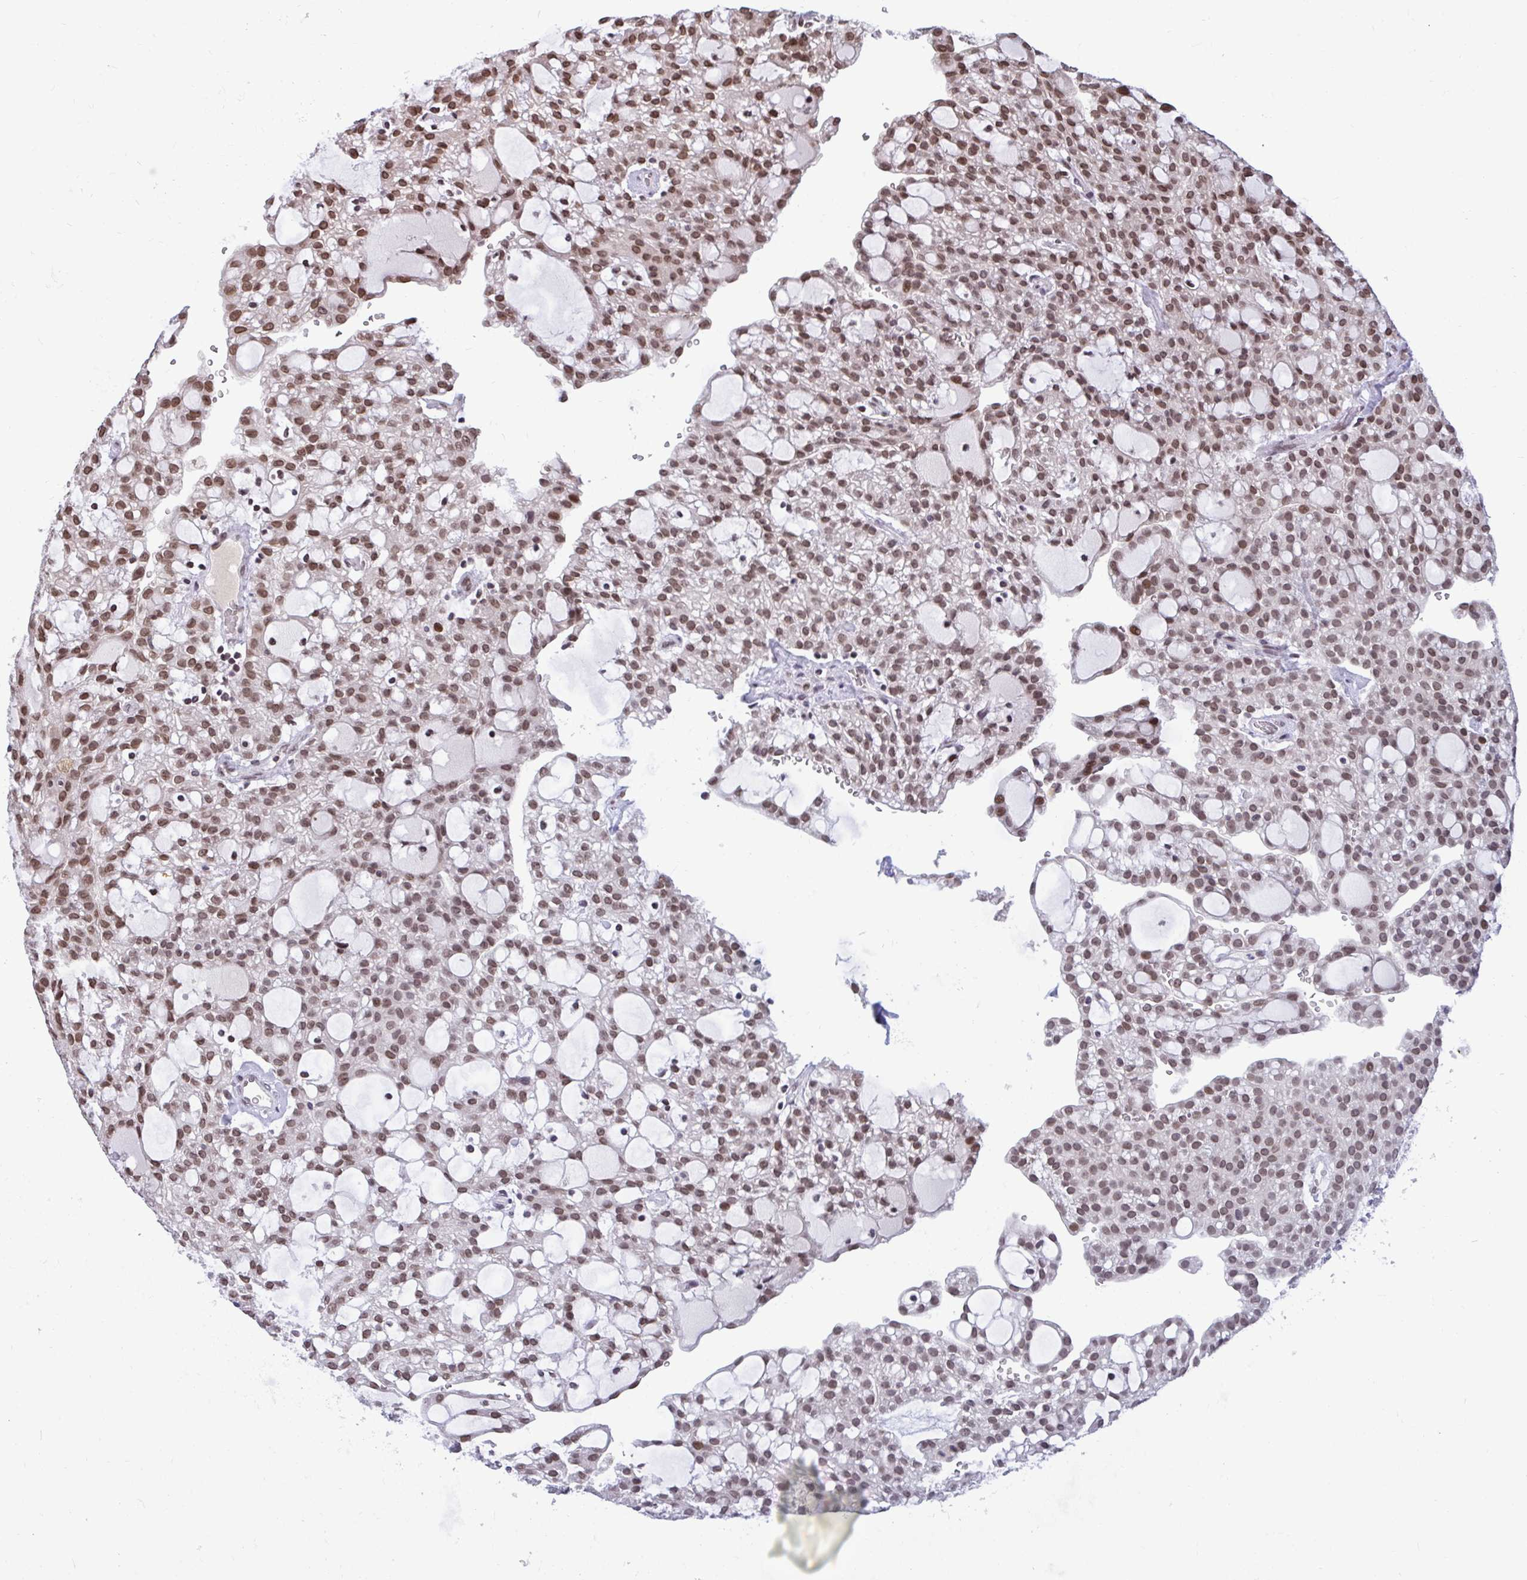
{"staining": {"intensity": "moderate", "quantity": ">75%", "location": "nuclear"}, "tissue": "renal cancer", "cell_type": "Tumor cells", "image_type": "cancer", "snomed": [{"axis": "morphology", "description": "Adenocarcinoma, NOS"}, {"axis": "topography", "description": "Kidney"}], "caption": "Immunohistochemical staining of renal cancer (adenocarcinoma) demonstrates medium levels of moderate nuclear staining in about >75% of tumor cells. Nuclei are stained in blue.", "gene": "JPT1", "patient": {"sex": "male", "age": 63}}